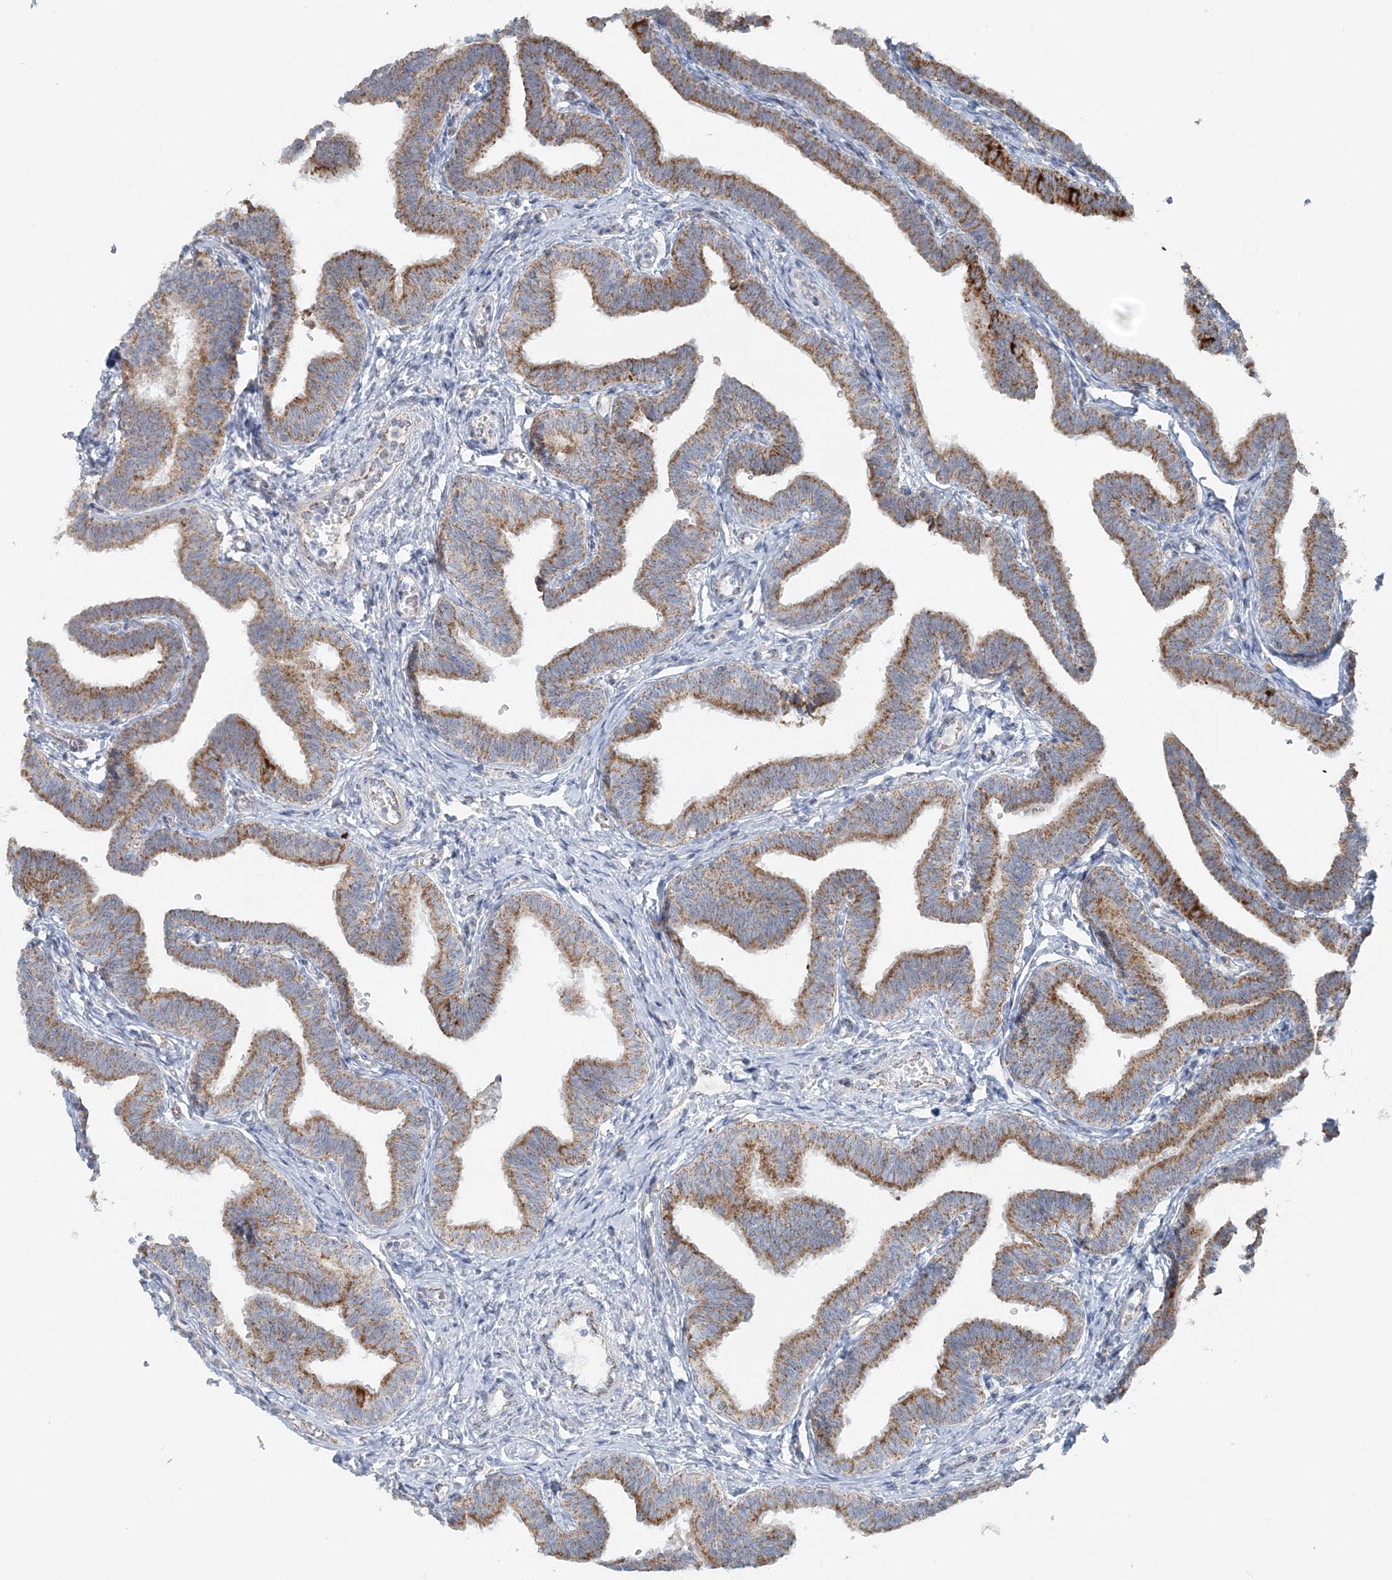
{"staining": {"intensity": "moderate", "quantity": ">75%", "location": "cytoplasmic/membranous"}, "tissue": "fallopian tube", "cell_type": "Glandular cells", "image_type": "normal", "snomed": [{"axis": "morphology", "description": "Normal tissue, NOS"}, {"axis": "topography", "description": "Fallopian tube"}, {"axis": "topography", "description": "Ovary"}], "caption": "Immunohistochemical staining of normal human fallopian tube demonstrates >75% levels of moderate cytoplasmic/membranous protein expression in approximately >75% of glandular cells. The protein is stained brown, and the nuclei are stained in blue (DAB (3,3'-diaminobenzidine) IHC with brightfield microscopy, high magnification).", "gene": "PCCB", "patient": {"sex": "female", "age": 23}}